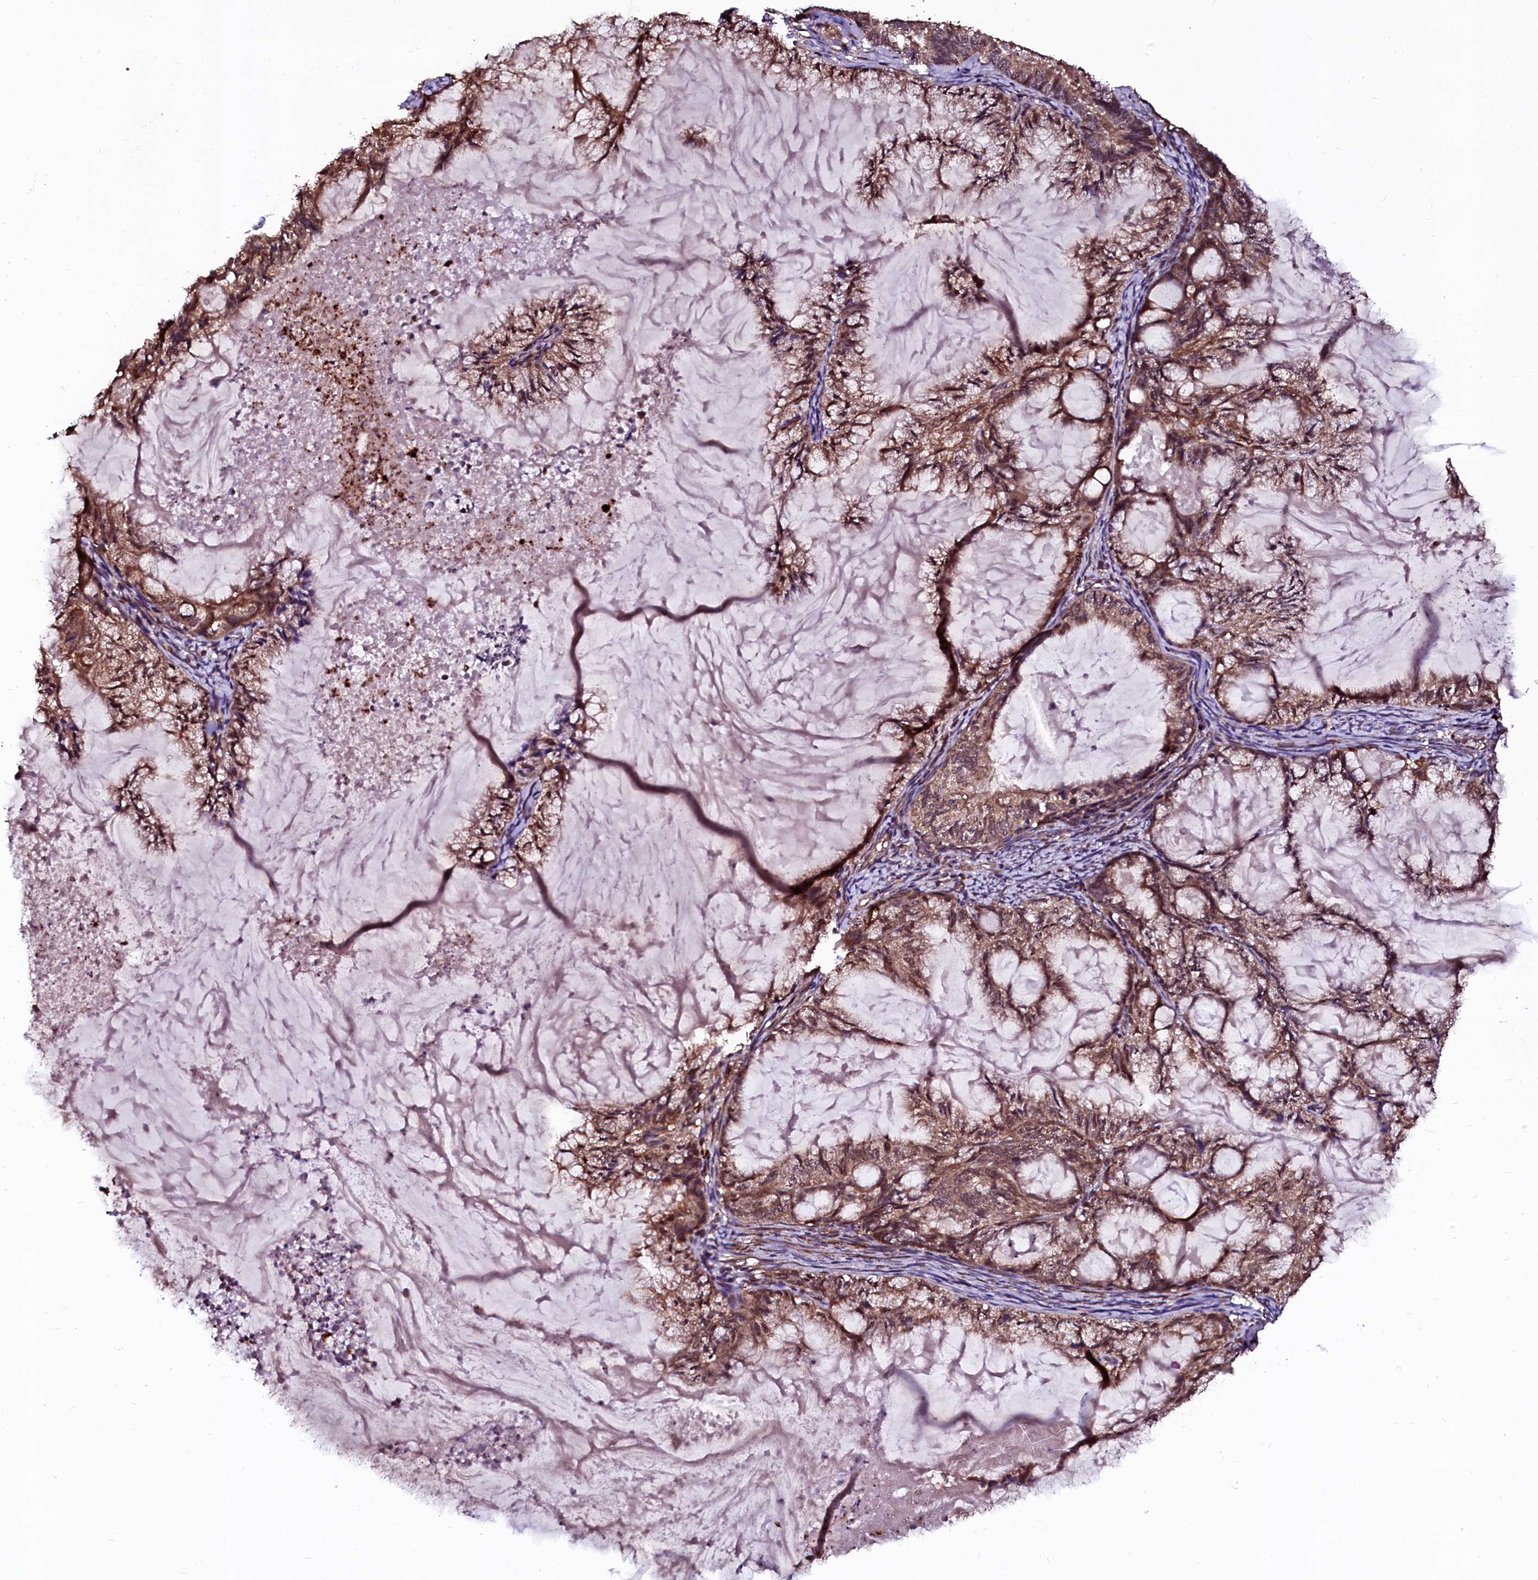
{"staining": {"intensity": "moderate", "quantity": ">75%", "location": "cytoplasmic/membranous"}, "tissue": "endometrial cancer", "cell_type": "Tumor cells", "image_type": "cancer", "snomed": [{"axis": "morphology", "description": "Adenocarcinoma, NOS"}, {"axis": "topography", "description": "Endometrium"}], "caption": "Endometrial adenocarcinoma stained for a protein demonstrates moderate cytoplasmic/membranous positivity in tumor cells.", "gene": "N4BP1", "patient": {"sex": "female", "age": 86}}